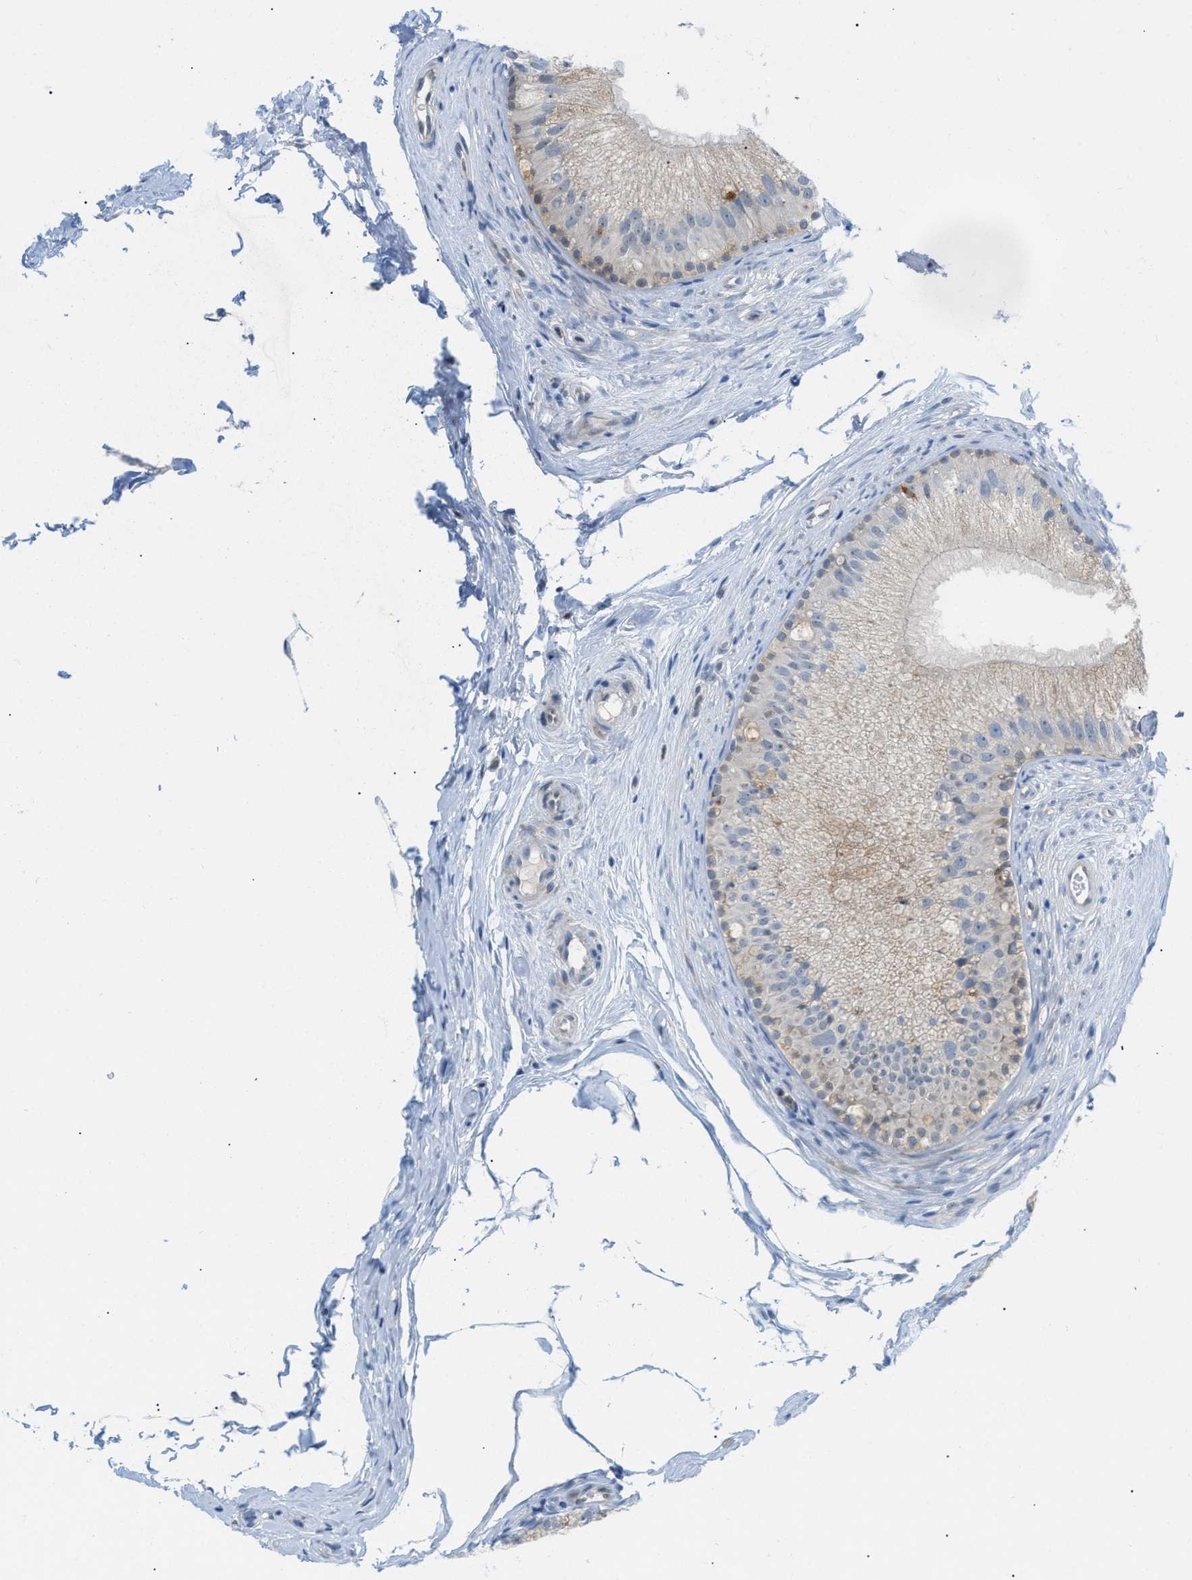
{"staining": {"intensity": "moderate", "quantity": "25%-75%", "location": "cytoplasmic/membranous"}, "tissue": "epididymis", "cell_type": "Glandular cells", "image_type": "normal", "snomed": [{"axis": "morphology", "description": "Normal tissue, NOS"}, {"axis": "topography", "description": "Epididymis"}], "caption": "Human epididymis stained for a protein (brown) shows moderate cytoplasmic/membranous positive staining in about 25%-75% of glandular cells.", "gene": "RBBP9", "patient": {"sex": "male", "age": 56}}